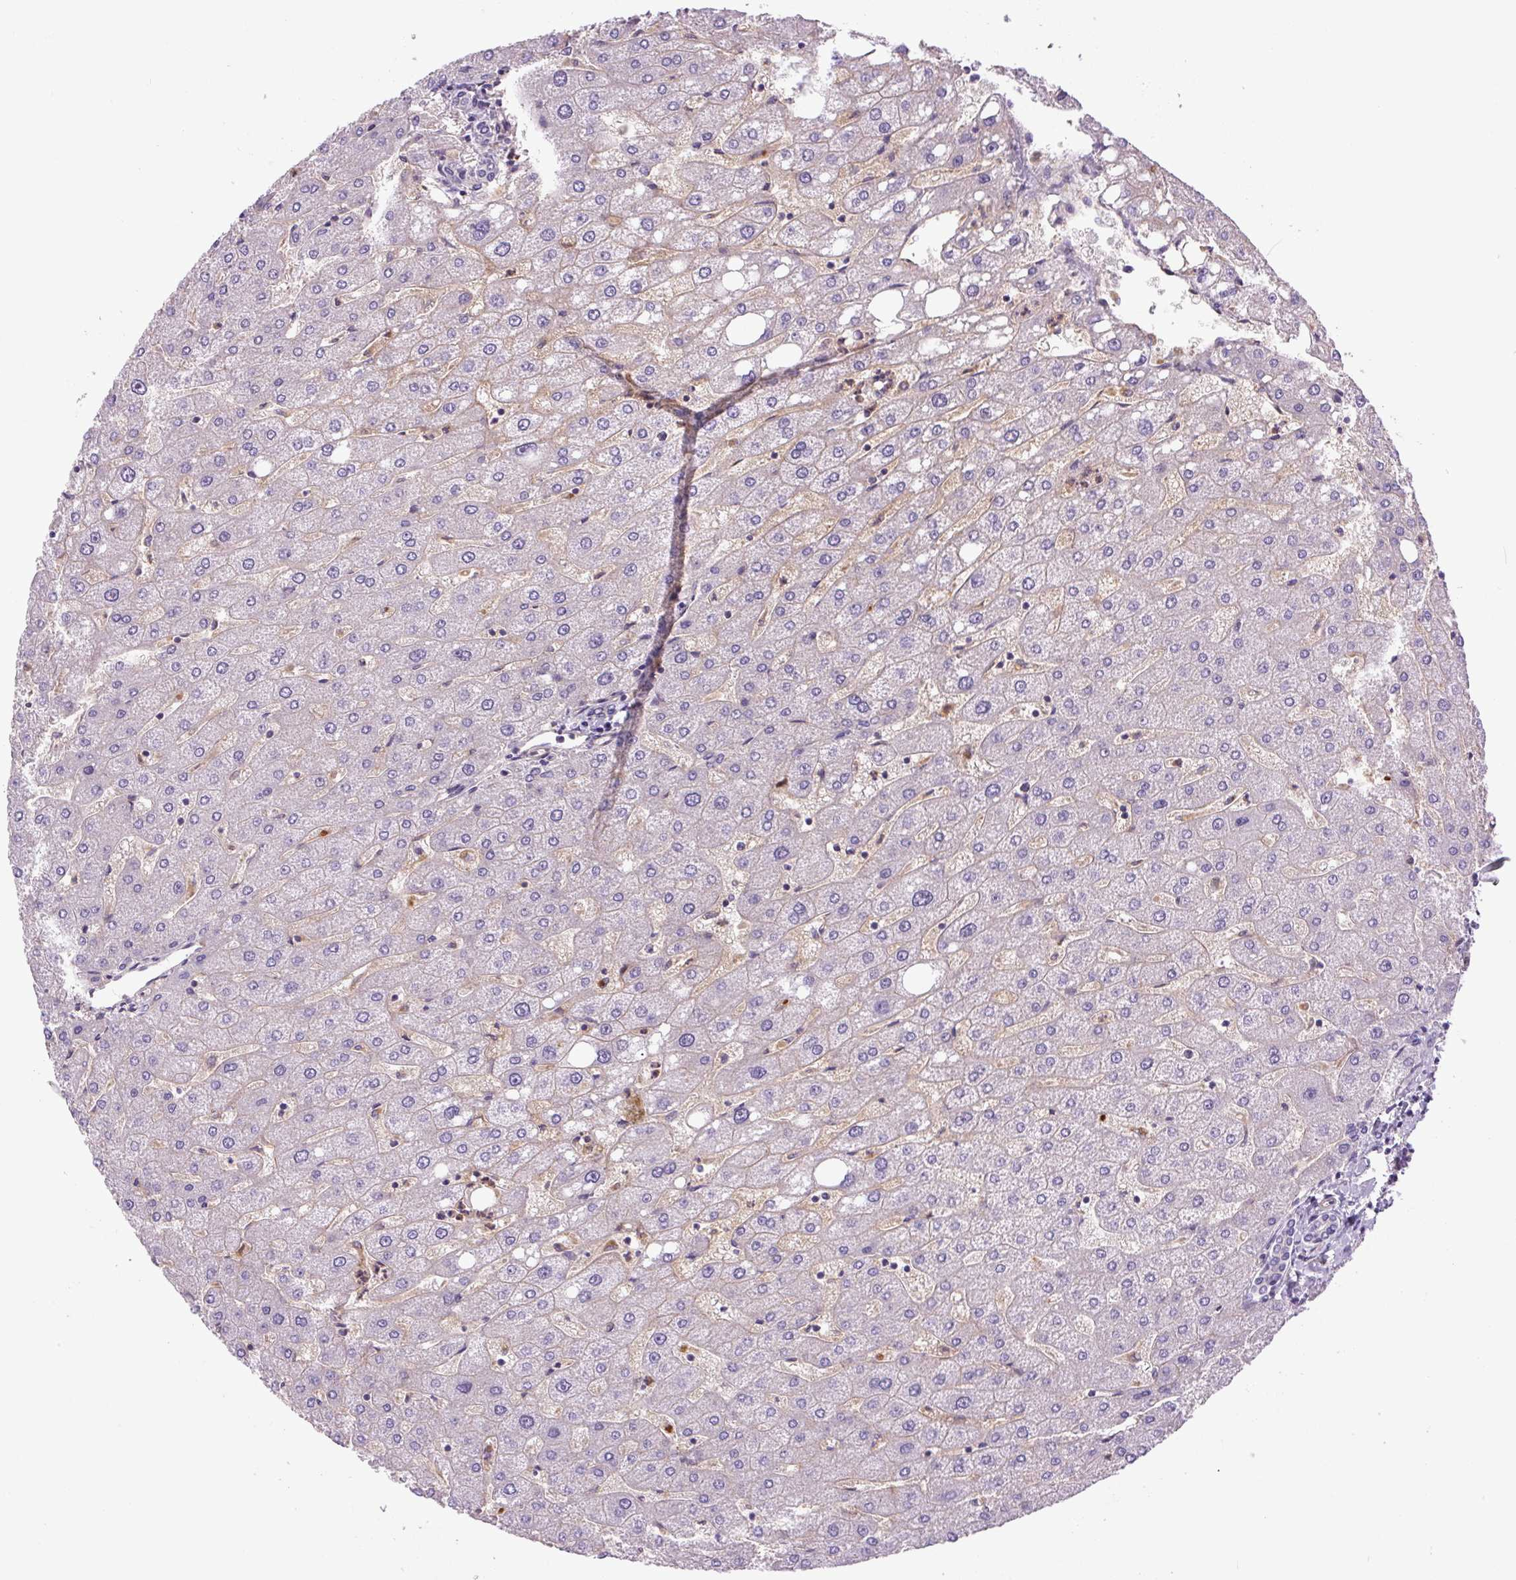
{"staining": {"intensity": "negative", "quantity": "none", "location": "none"}, "tissue": "liver", "cell_type": "Cholangiocytes", "image_type": "normal", "snomed": [{"axis": "morphology", "description": "Normal tissue, NOS"}, {"axis": "topography", "description": "Liver"}], "caption": "Liver stained for a protein using immunohistochemistry (IHC) shows no expression cholangiocytes.", "gene": "KIFC1", "patient": {"sex": "male", "age": 67}}